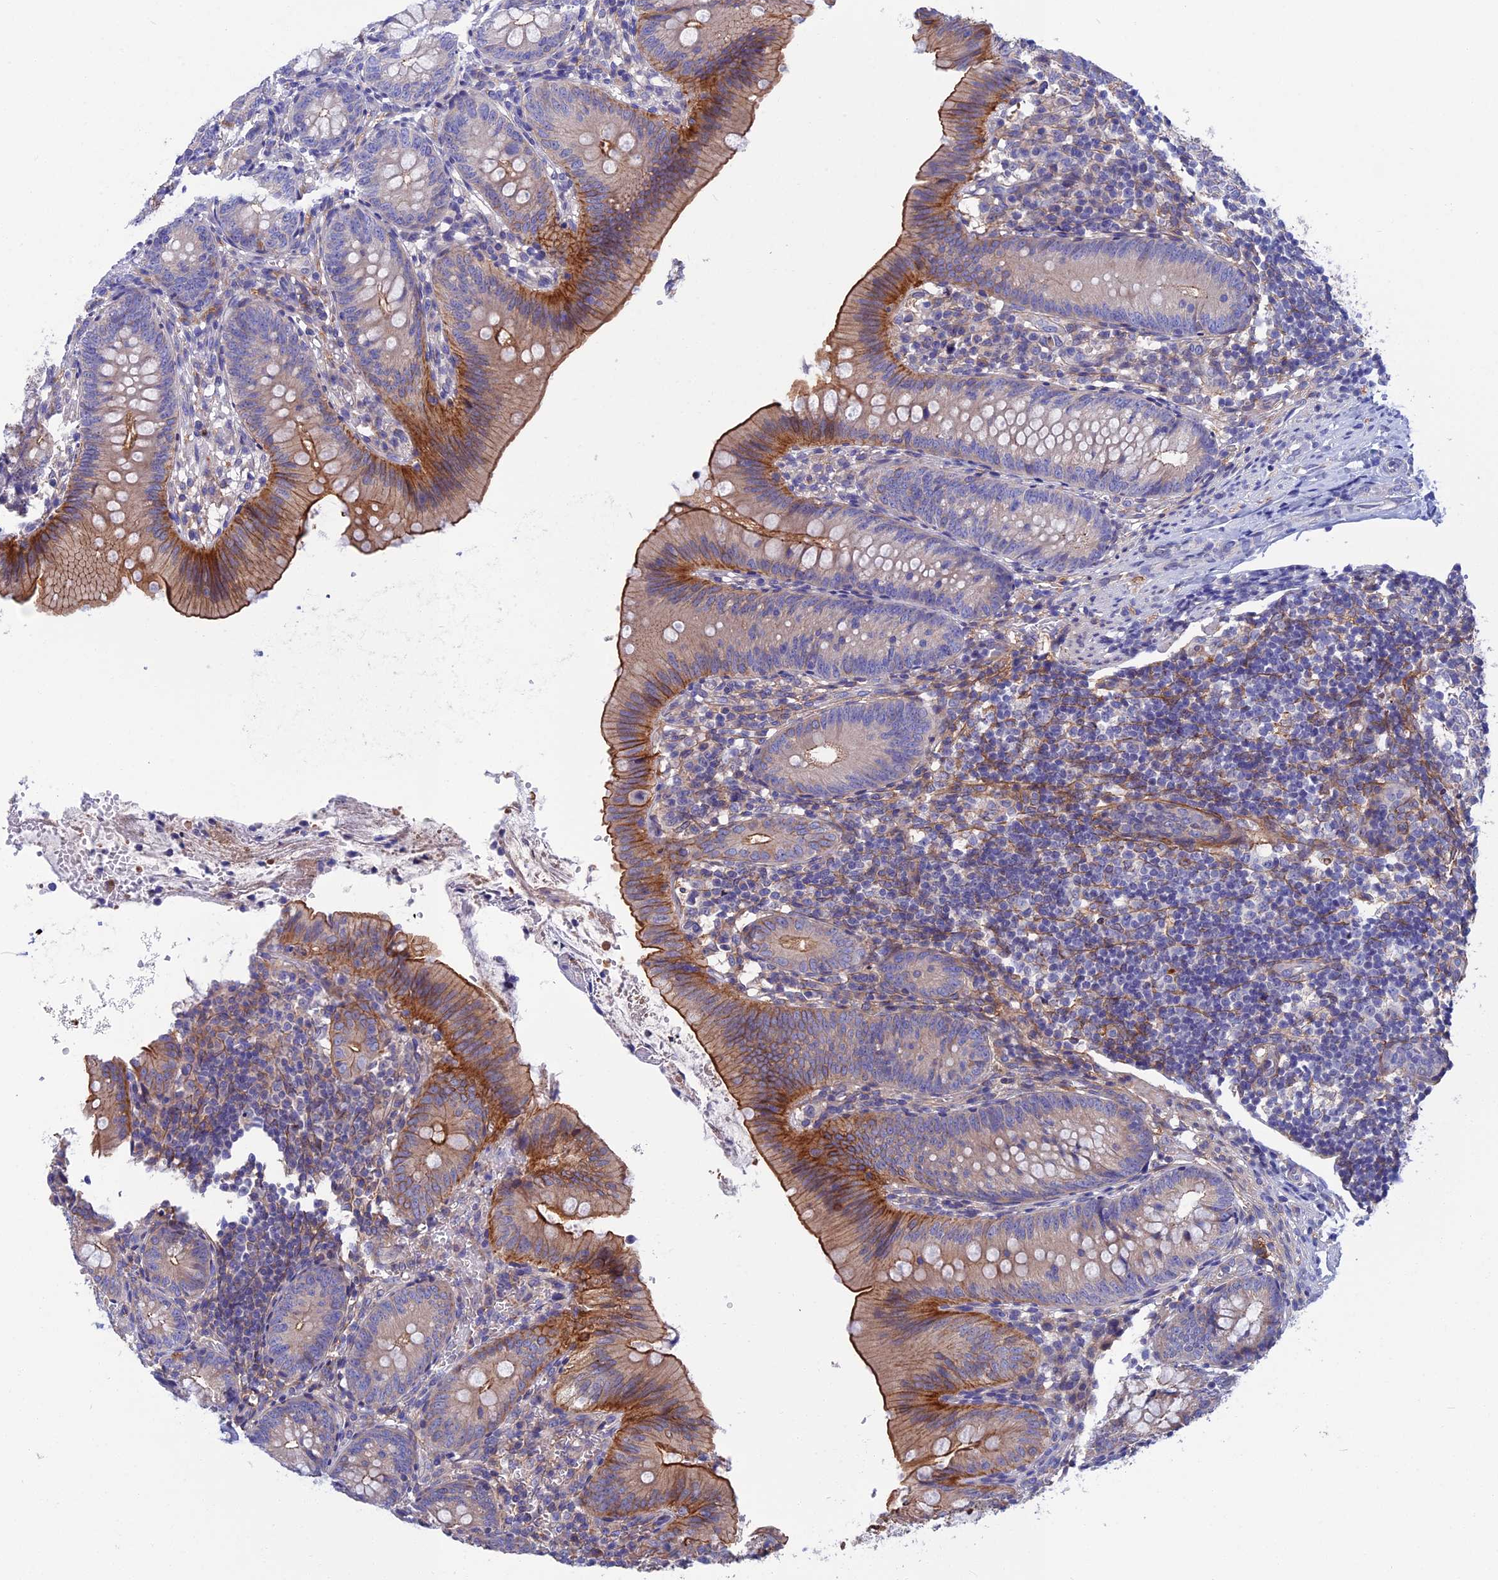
{"staining": {"intensity": "moderate", "quantity": "25%-75%", "location": "cytoplasmic/membranous"}, "tissue": "appendix", "cell_type": "Glandular cells", "image_type": "normal", "snomed": [{"axis": "morphology", "description": "Normal tissue, NOS"}, {"axis": "topography", "description": "Appendix"}], "caption": "The immunohistochemical stain shows moderate cytoplasmic/membranous expression in glandular cells of benign appendix.", "gene": "CRACD", "patient": {"sex": "male", "age": 1}}